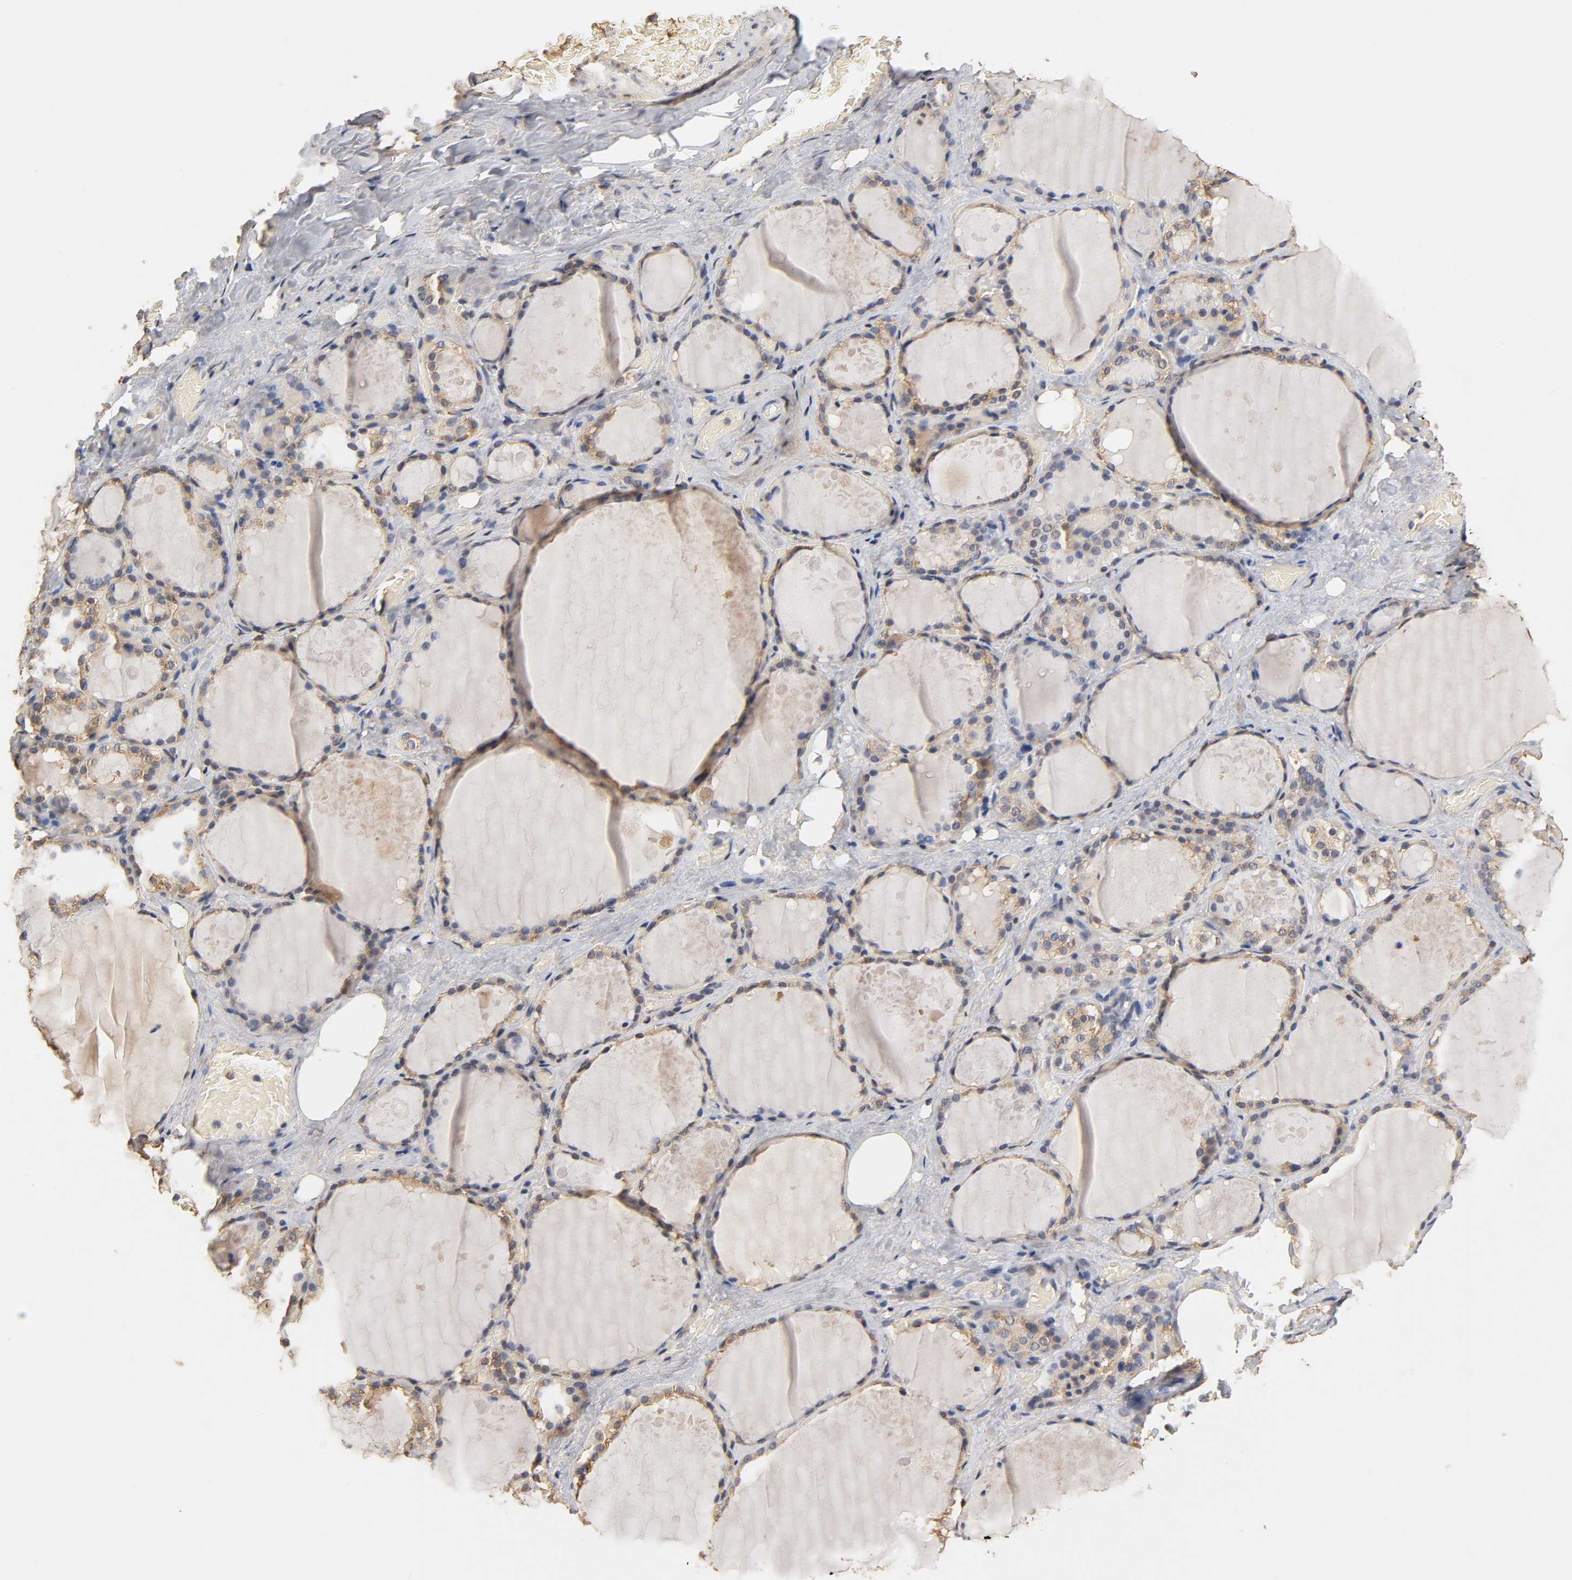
{"staining": {"intensity": "weak", "quantity": "25%-75%", "location": "cytoplasmic/membranous"}, "tissue": "thyroid gland", "cell_type": "Glandular cells", "image_type": "normal", "snomed": [{"axis": "morphology", "description": "Normal tissue, NOS"}, {"axis": "topography", "description": "Thyroid gland"}], "caption": "Weak cytoplasmic/membranous expression is present in about 25%-75% of glandular cells in benign thyroid gland.", "gene": "PKN1", "patient": {"sex": "male", "age": 61}}